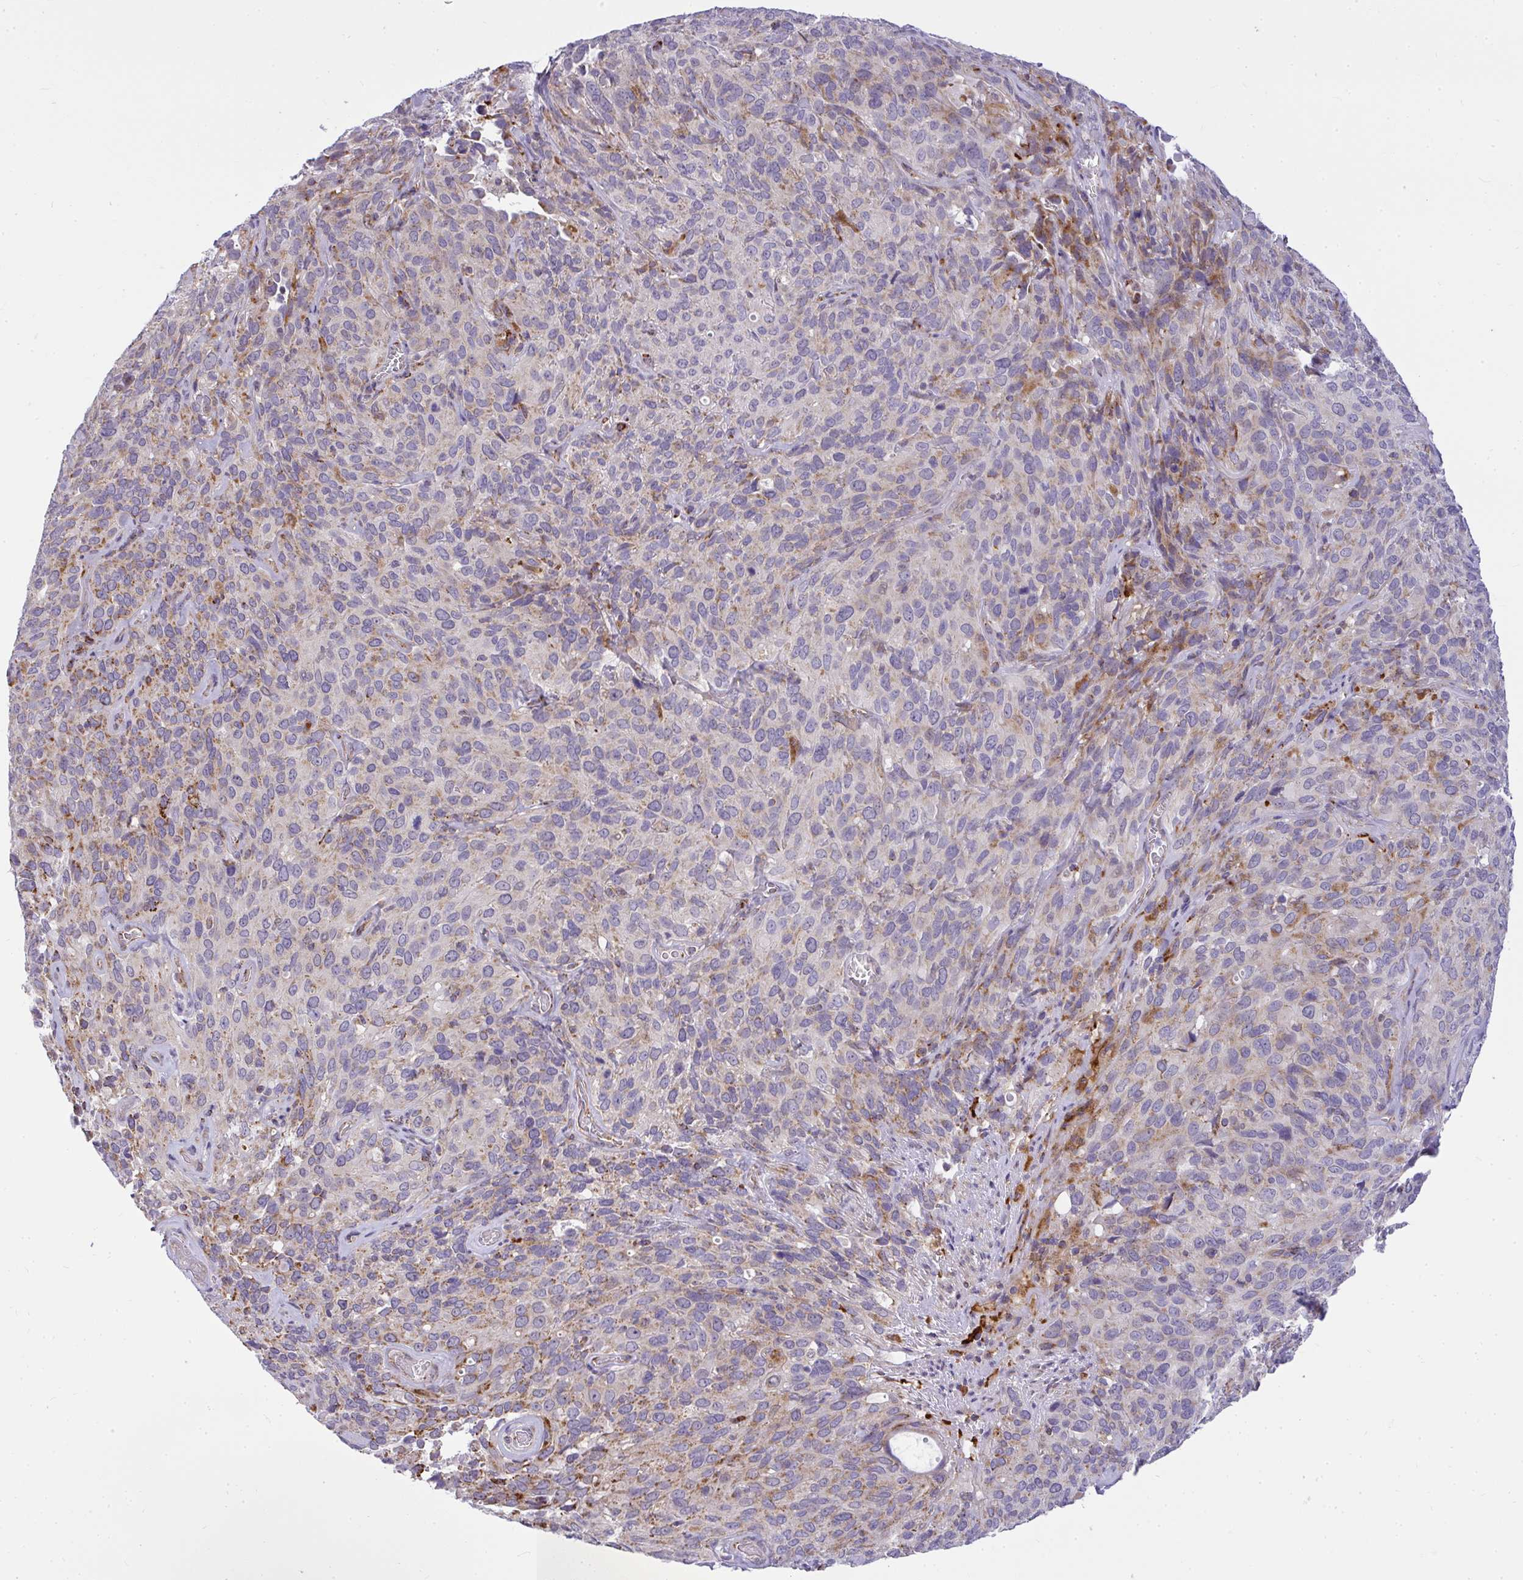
{"staining": {"intensity": "moderate", "quantity": "<25%", "location": "cytoplasmic/membranous"}, "tissue": "cervical cancer", "cell_type": "Tumor cells", "image_type": "cancer", "snomed": [{"axis": "morphology", "description": "Squamous cell carcinoma, NOS"}, {"axis": "topography", "description": "Cervix"}], "caption": "Cervical cancer stained with immunohistochemistry (IHC) shows moderate cytoplasmic/membranous expression in approximately <25% of tumor cells.", "gene": "SRRM4", "patient": {"sex": "female", "age": 51}}